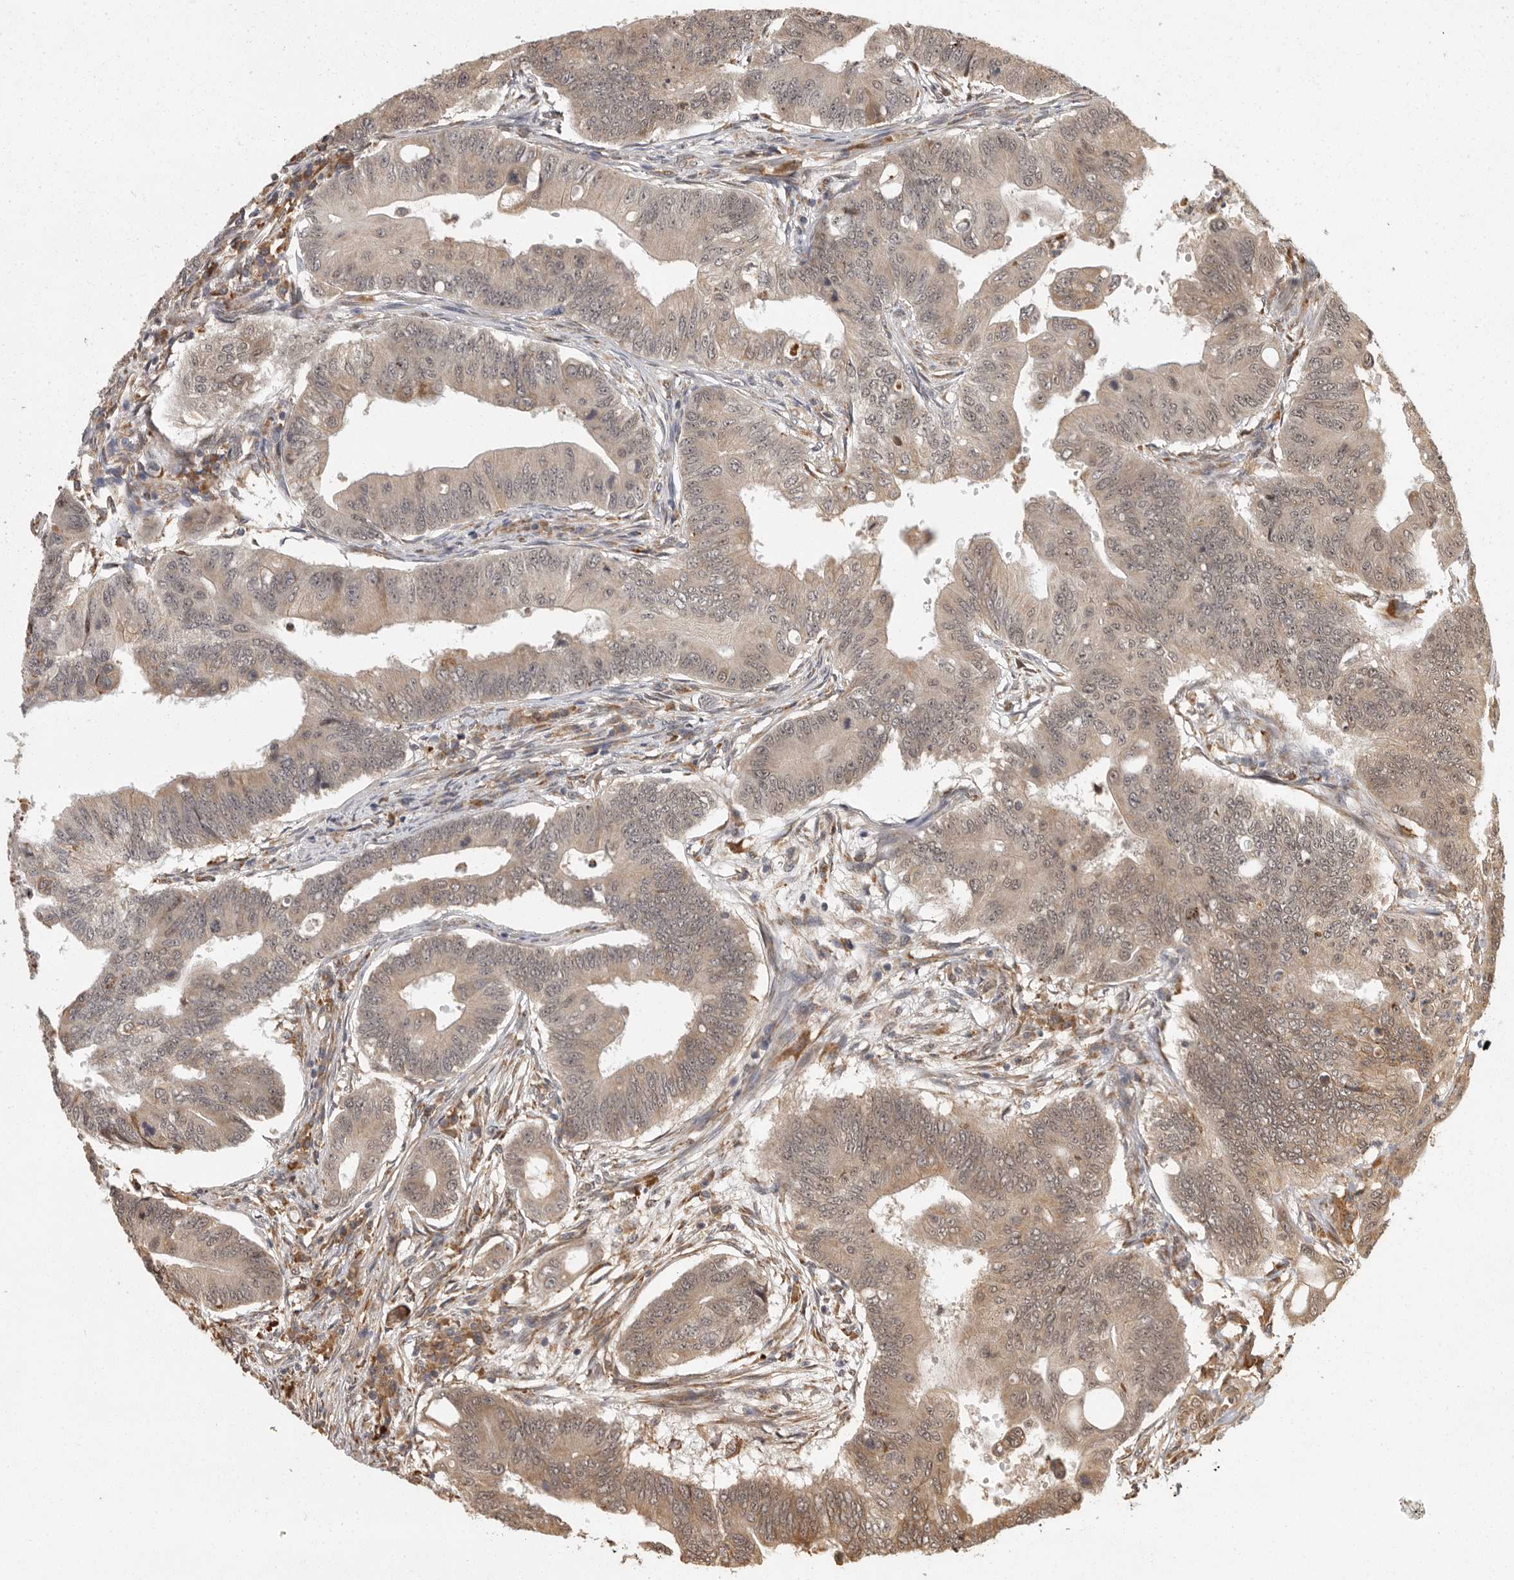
{"staining": {"intensity": "moderate", "quantity": ">75%", "location": "cytoplasmic/membranous,nuclear"}, "tissue": "colorectal cancer", "cell_type": "Tumor cells", "image_type": "cancer", "snomed": [{"axis": "morphology", "description": "Adenoma, NOS"}, {"axis": "morphology", "description": "Adenocarcinoma, NOS"}, {"axis": "topography", "description": "Colon"}], "caption": "Protein positivity by immunohistochemistry (IHC) shows moderate cytoplasmic/membranous and nuclear staining in approximately >75% of tumor cells in colorectal adenocarcinoma.", "gene": "ZNF83", "patient": {"sex": "male", "age": 79}}